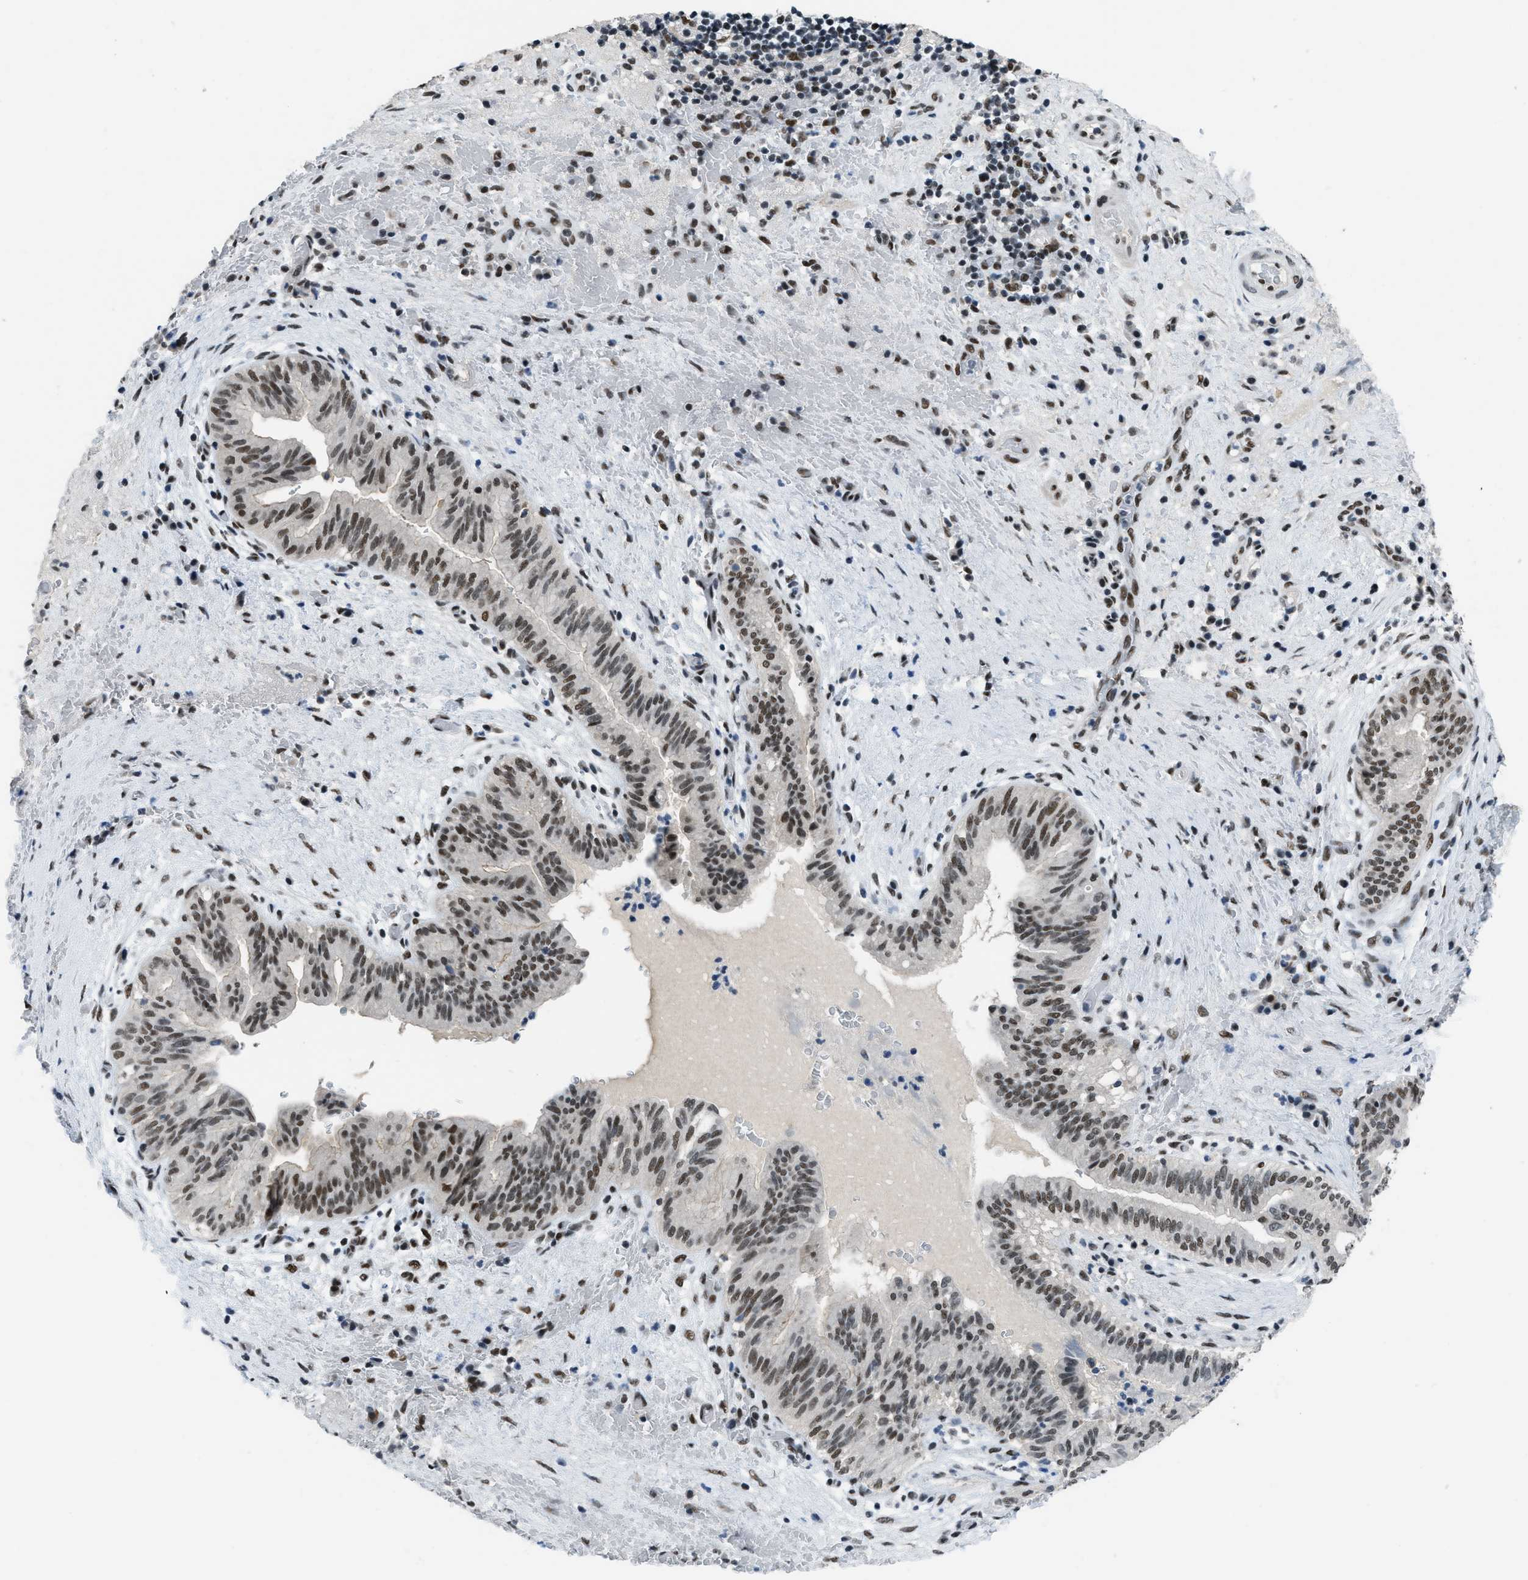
{"staining": {"intensity": "moderate", "quantity": ">75%", "location": "nuclear"}, "tissue": "liver cancer", "cell_type": "Tumor cells", "image_type": "cancer", "snomed": [{"axis": "morphology", "description": "Cholangiocarcinoma"}, {"axis": "topography", "description": "Liver"}], "caption": "Liver cholangiocarcinoma stained for a protein shows moderate nuclear positivity in tumor cells. (DAB IHC with brightfield microscopy, high magnification).", "gene": "GATAD2B", "patient": {"sex": "female", "age": 38}}